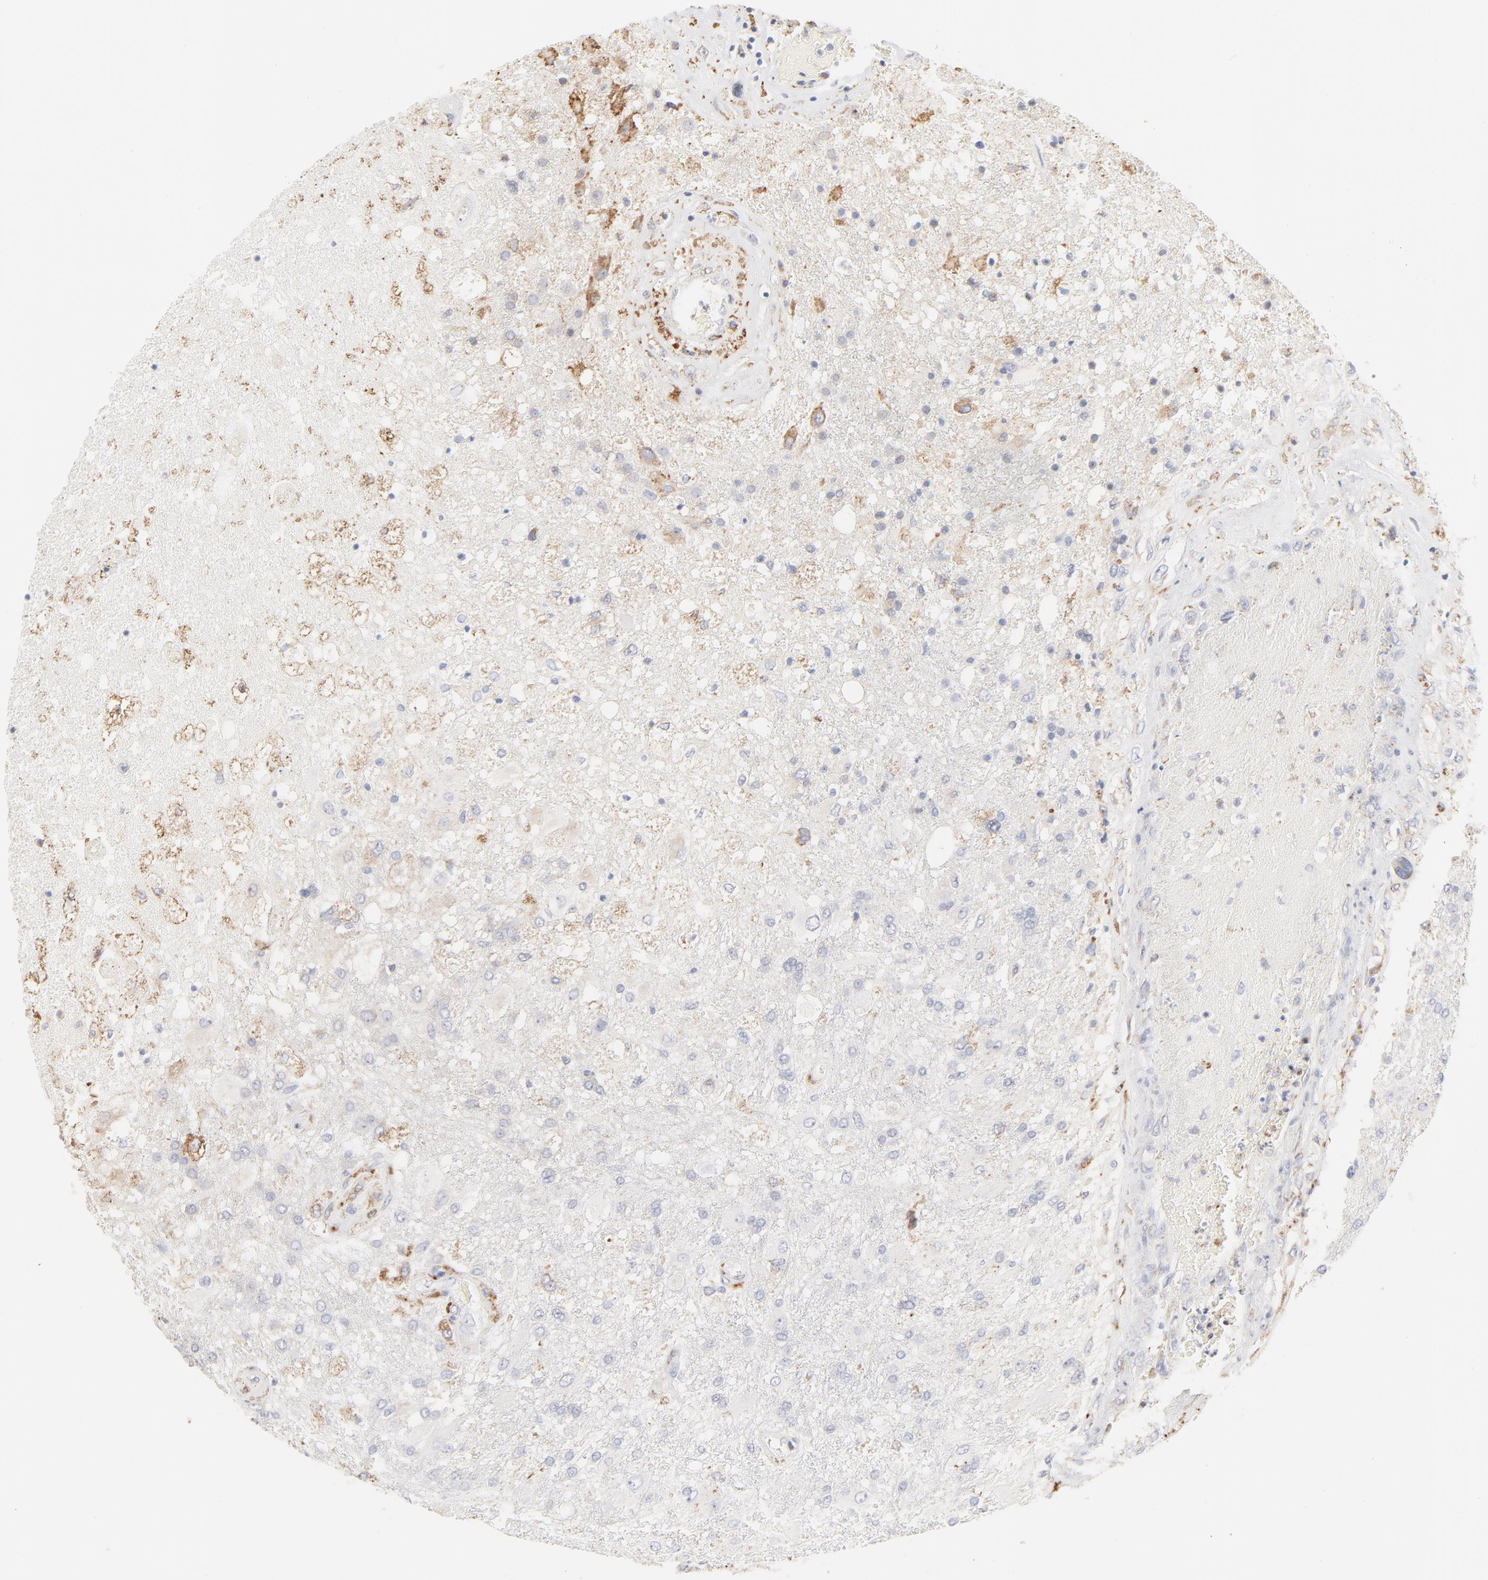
{"staining": {"intensity": "negative", "quantity": "none", "location": "none"}, "tissue": "glioma", "cell_type": "Tumor cells", "image_type": "cancer", "snomed": [{"axis": "morphology", "description": "Glioma, malignant, High grade"}, {"axis": "topography", "description": "Cerebral cortex"}], "caption": "Malignant glioma (high-grade) was stained to show a protein in brown. There is no significant expression in tumor cells.", "gene": "CTSH", "patient": {"sex": "male", "age": 79}}